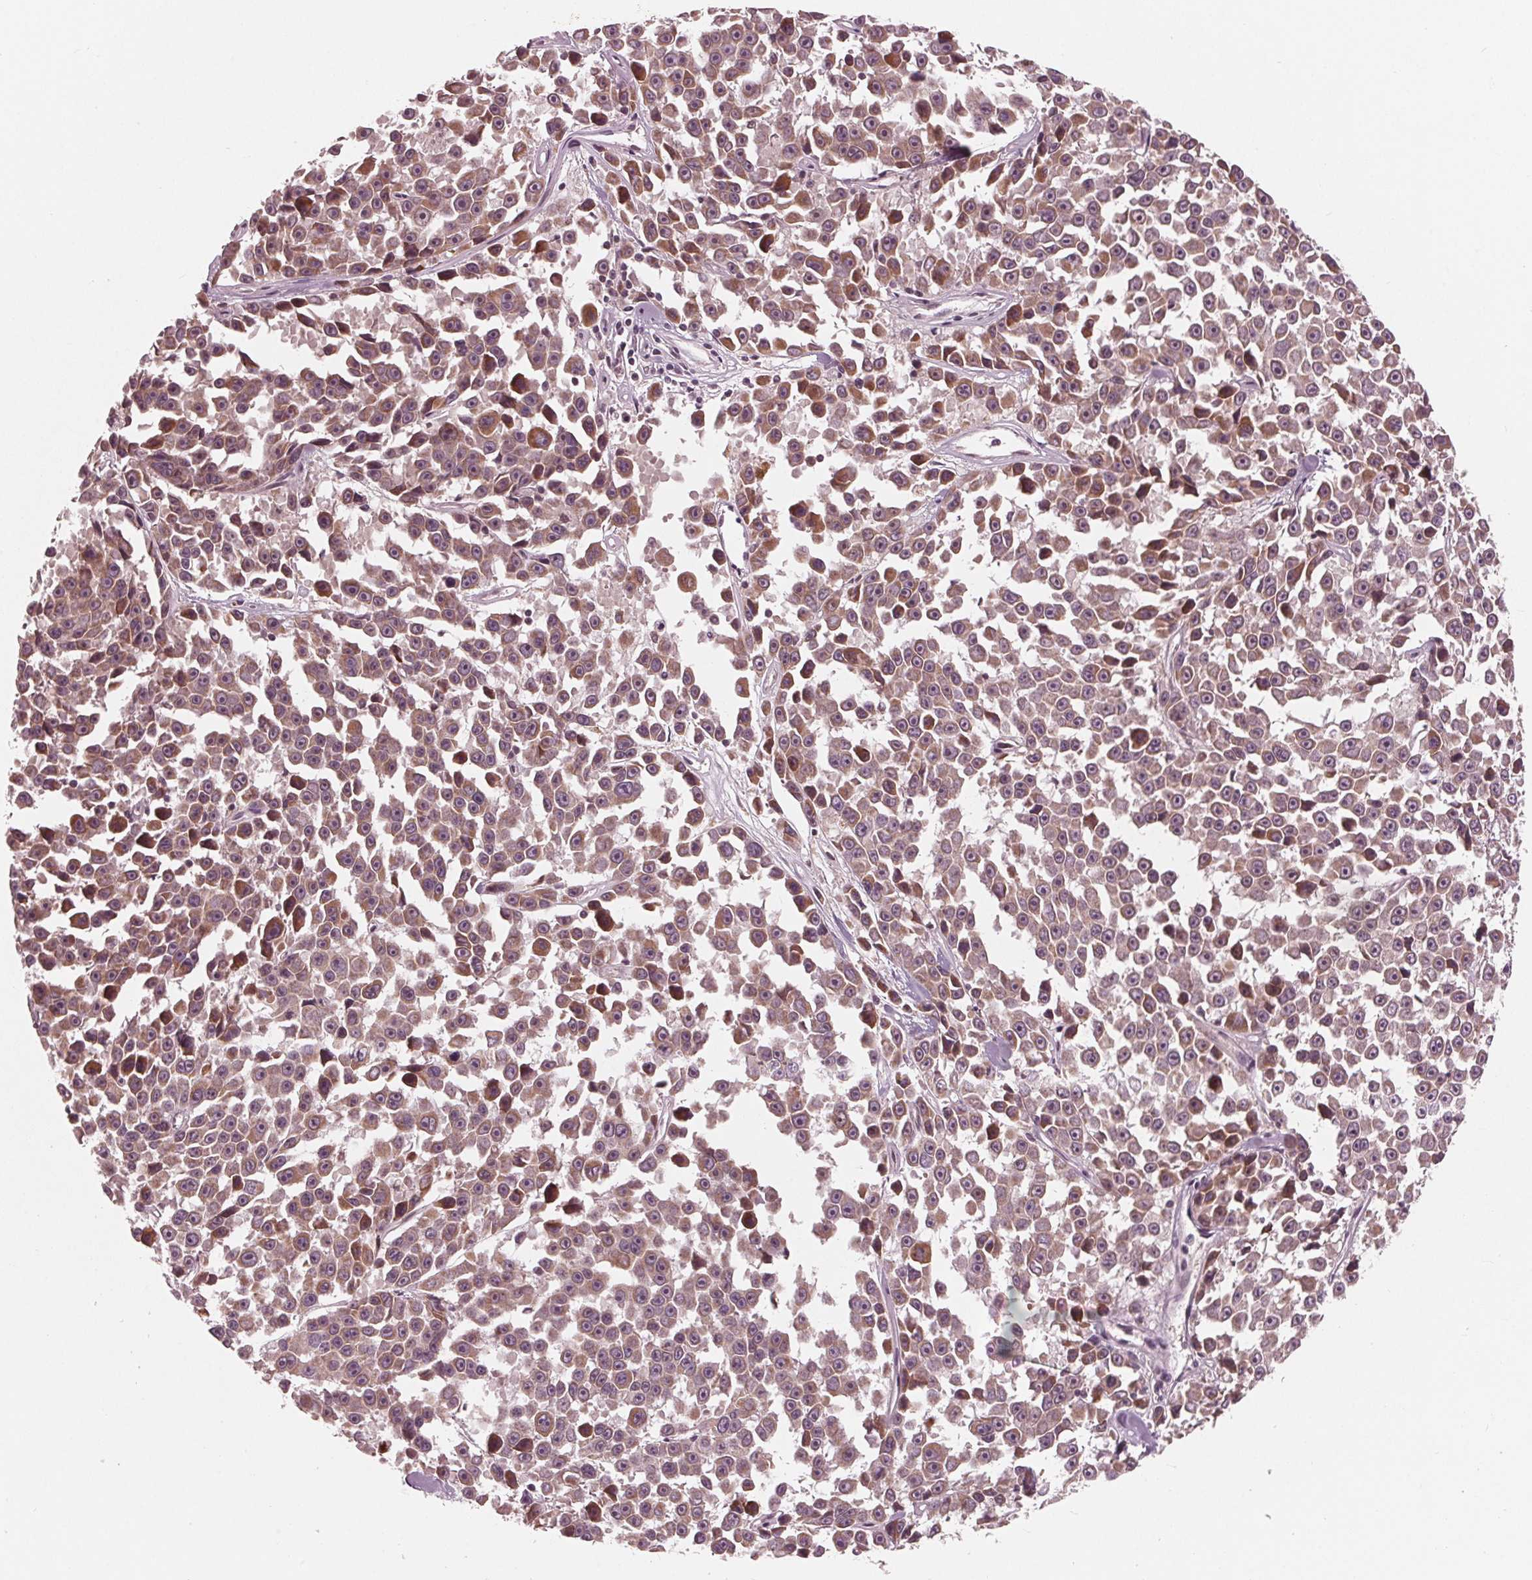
{"staining": {"intensity": "moderate", "quantity": "25%-75%", "location": "cytoplasmic/membranous"}, "tissue": "melanoma", "cell_type": "Tumor cells", "image_type": "cancer", "snomed": [{"axis": "morphology", "description": "Malignant melanoma, NOS"}, {"axis": "topography", "description": "Skin"}], "caption": "The micrograph exhibits staining of melanoma, revealing moderate cytoplasmic/membranous protein positivity (brown color) within tumor cells.", "gene": "UBALD1", "patient": {"sex": "female", "age": 66}}